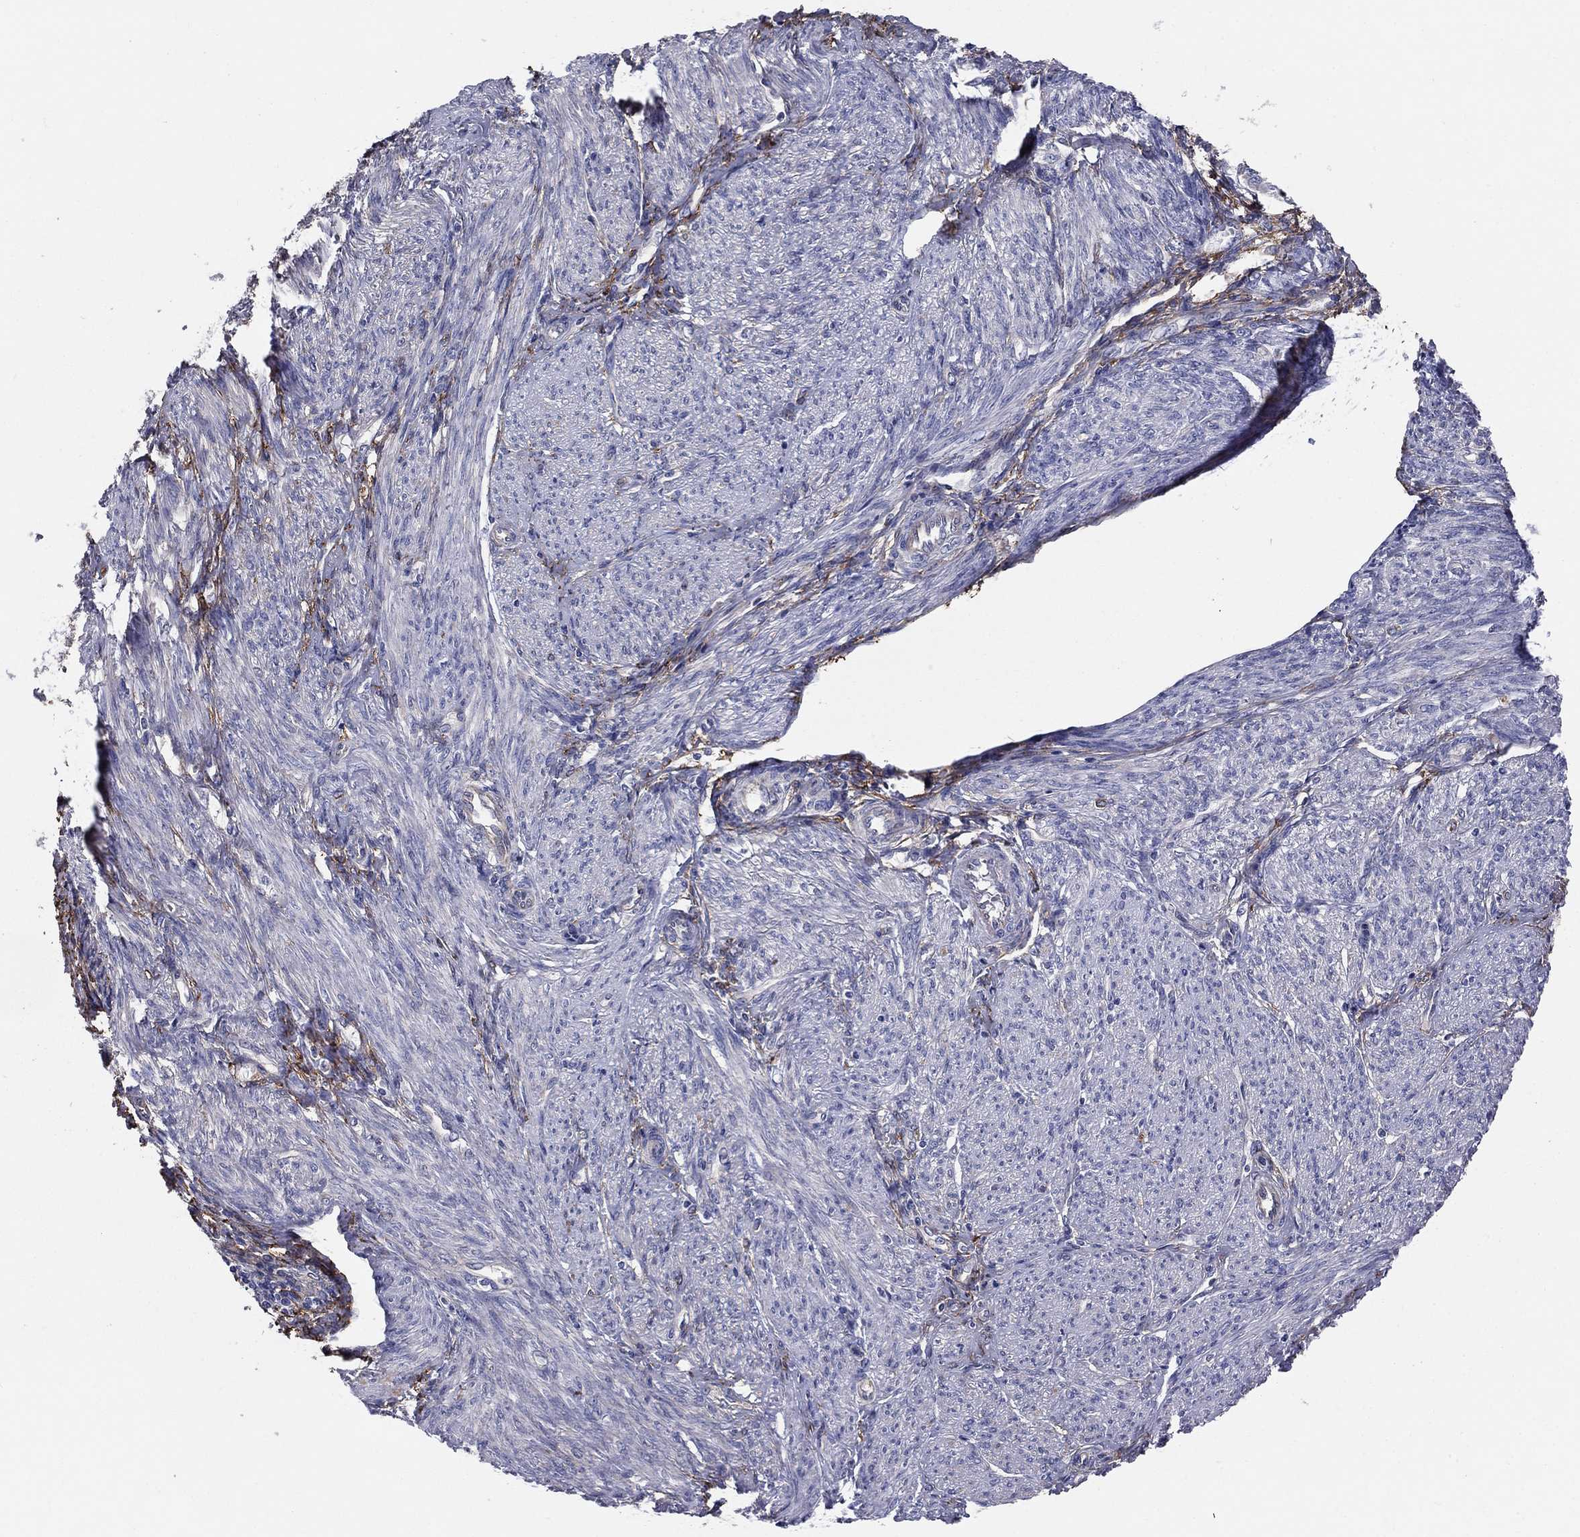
{"staining": {"intensity": "negative", "quantity": "none", "location": "none"}, "tissue": "endometrial cancer", "cell_type": "Tumor cells", "image_type": "cancer", "snomed": [{"axis": "morphology", "description": "Adenocarcinoma, NOS"}, {"axis": "topography", "description": "Endometrium"}], "caption": "Endometrial cancer was stained to show a protein in brown. There is no significant expression in tumor cells.", "gene": "EMP2", "patient": {"sex": "female", "age": 68}}